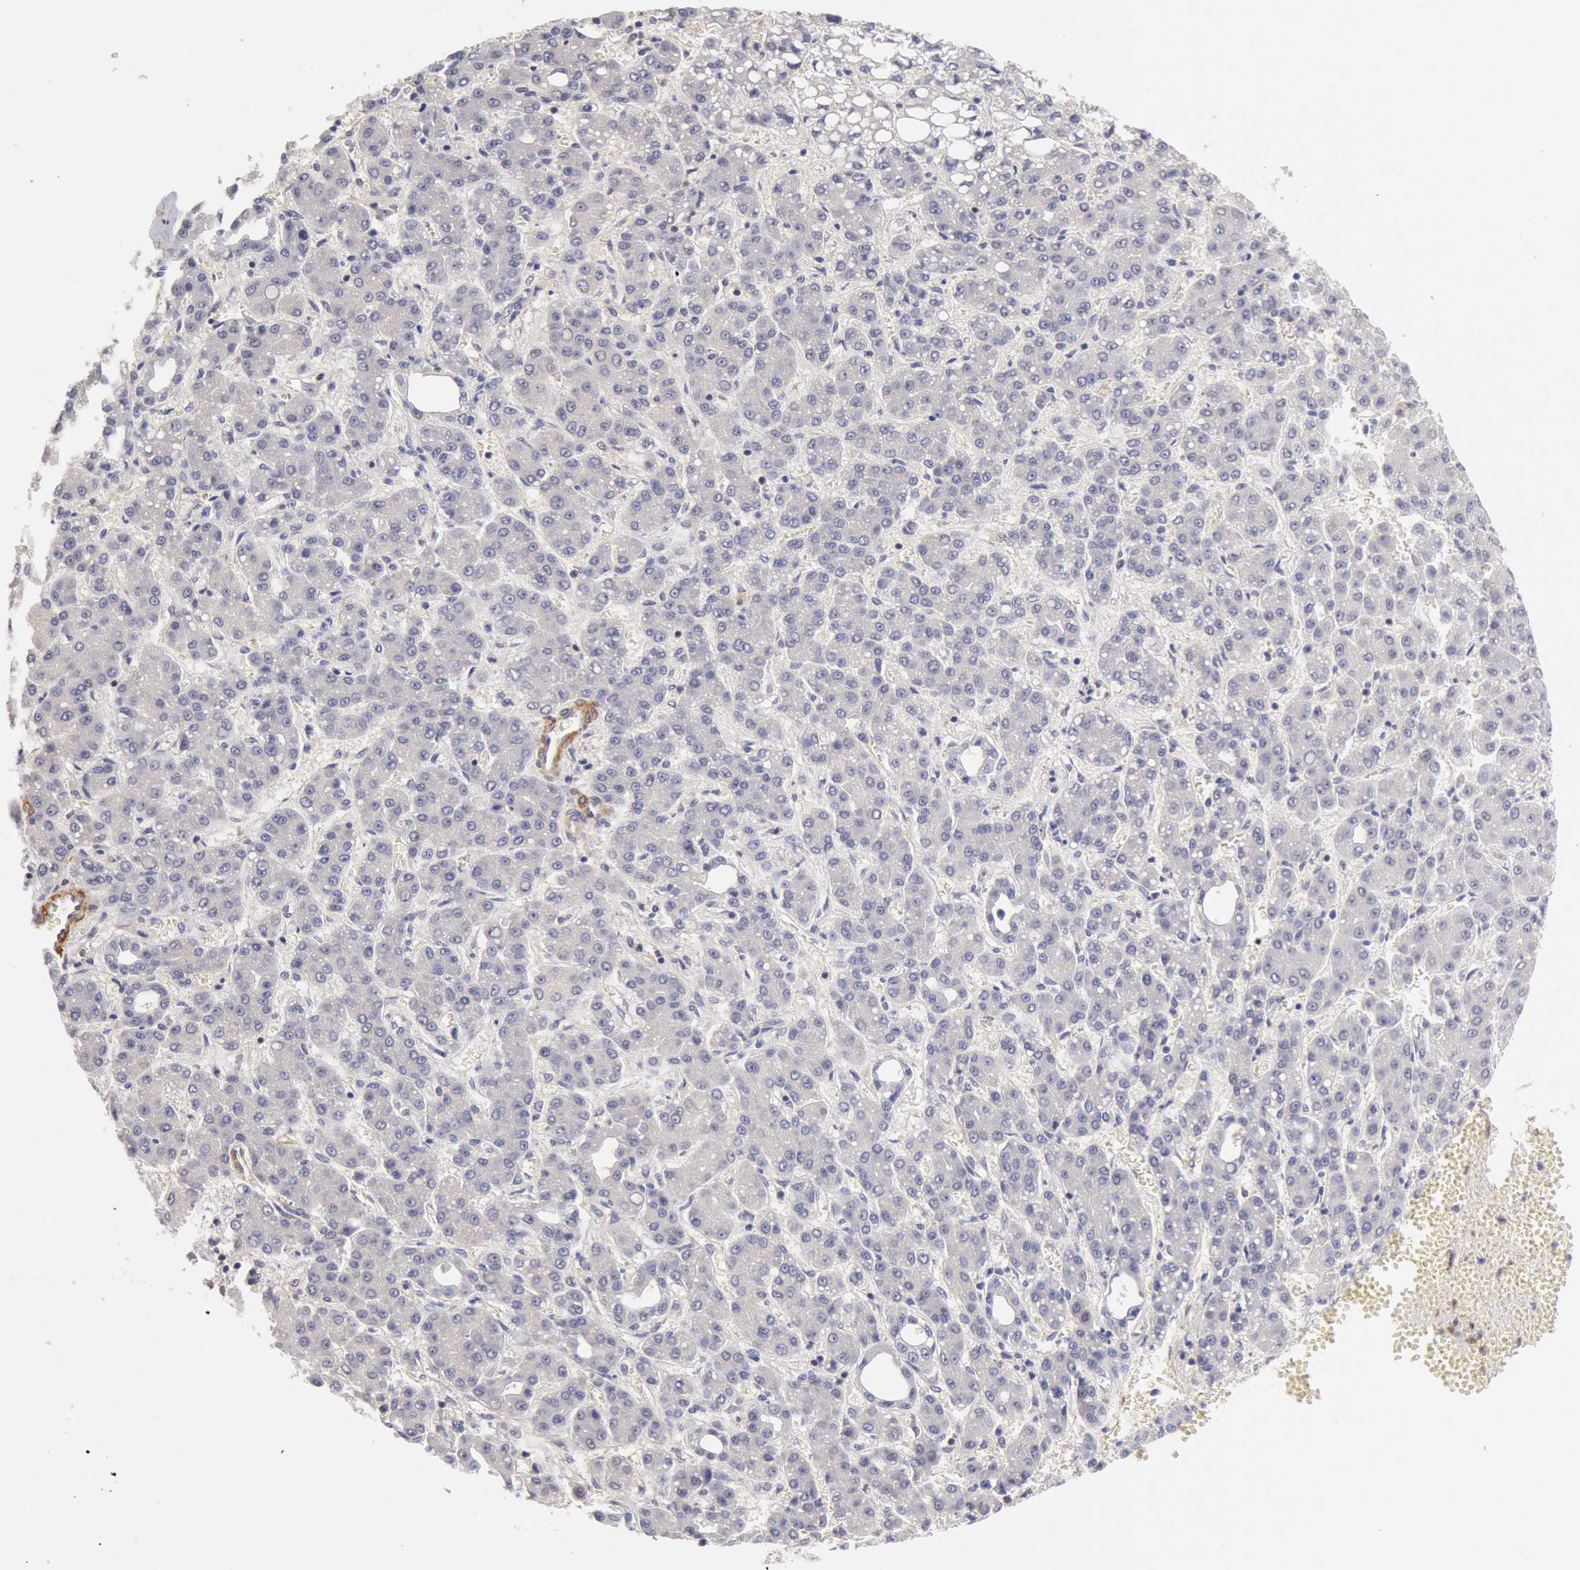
{"staining": {"intensity": "negative", "quantity": "none", "location": "none"}, "tissue": "liver cancer", "cell_type": "Tumor cells", "image_type": "cancer", "snomed": [{"axis": "morphology", "description": "Carcinoma, Hepatocellular, NOS"}, {"axis": "topography", "description": "Liver"}], "caption": "Human hepatocellular carcinoma (liver) stained for a protein using IHC demonstrates no staining in tumor cells.", "gene": "TMED8", "patient": {"sex": "male", "age": 69}}